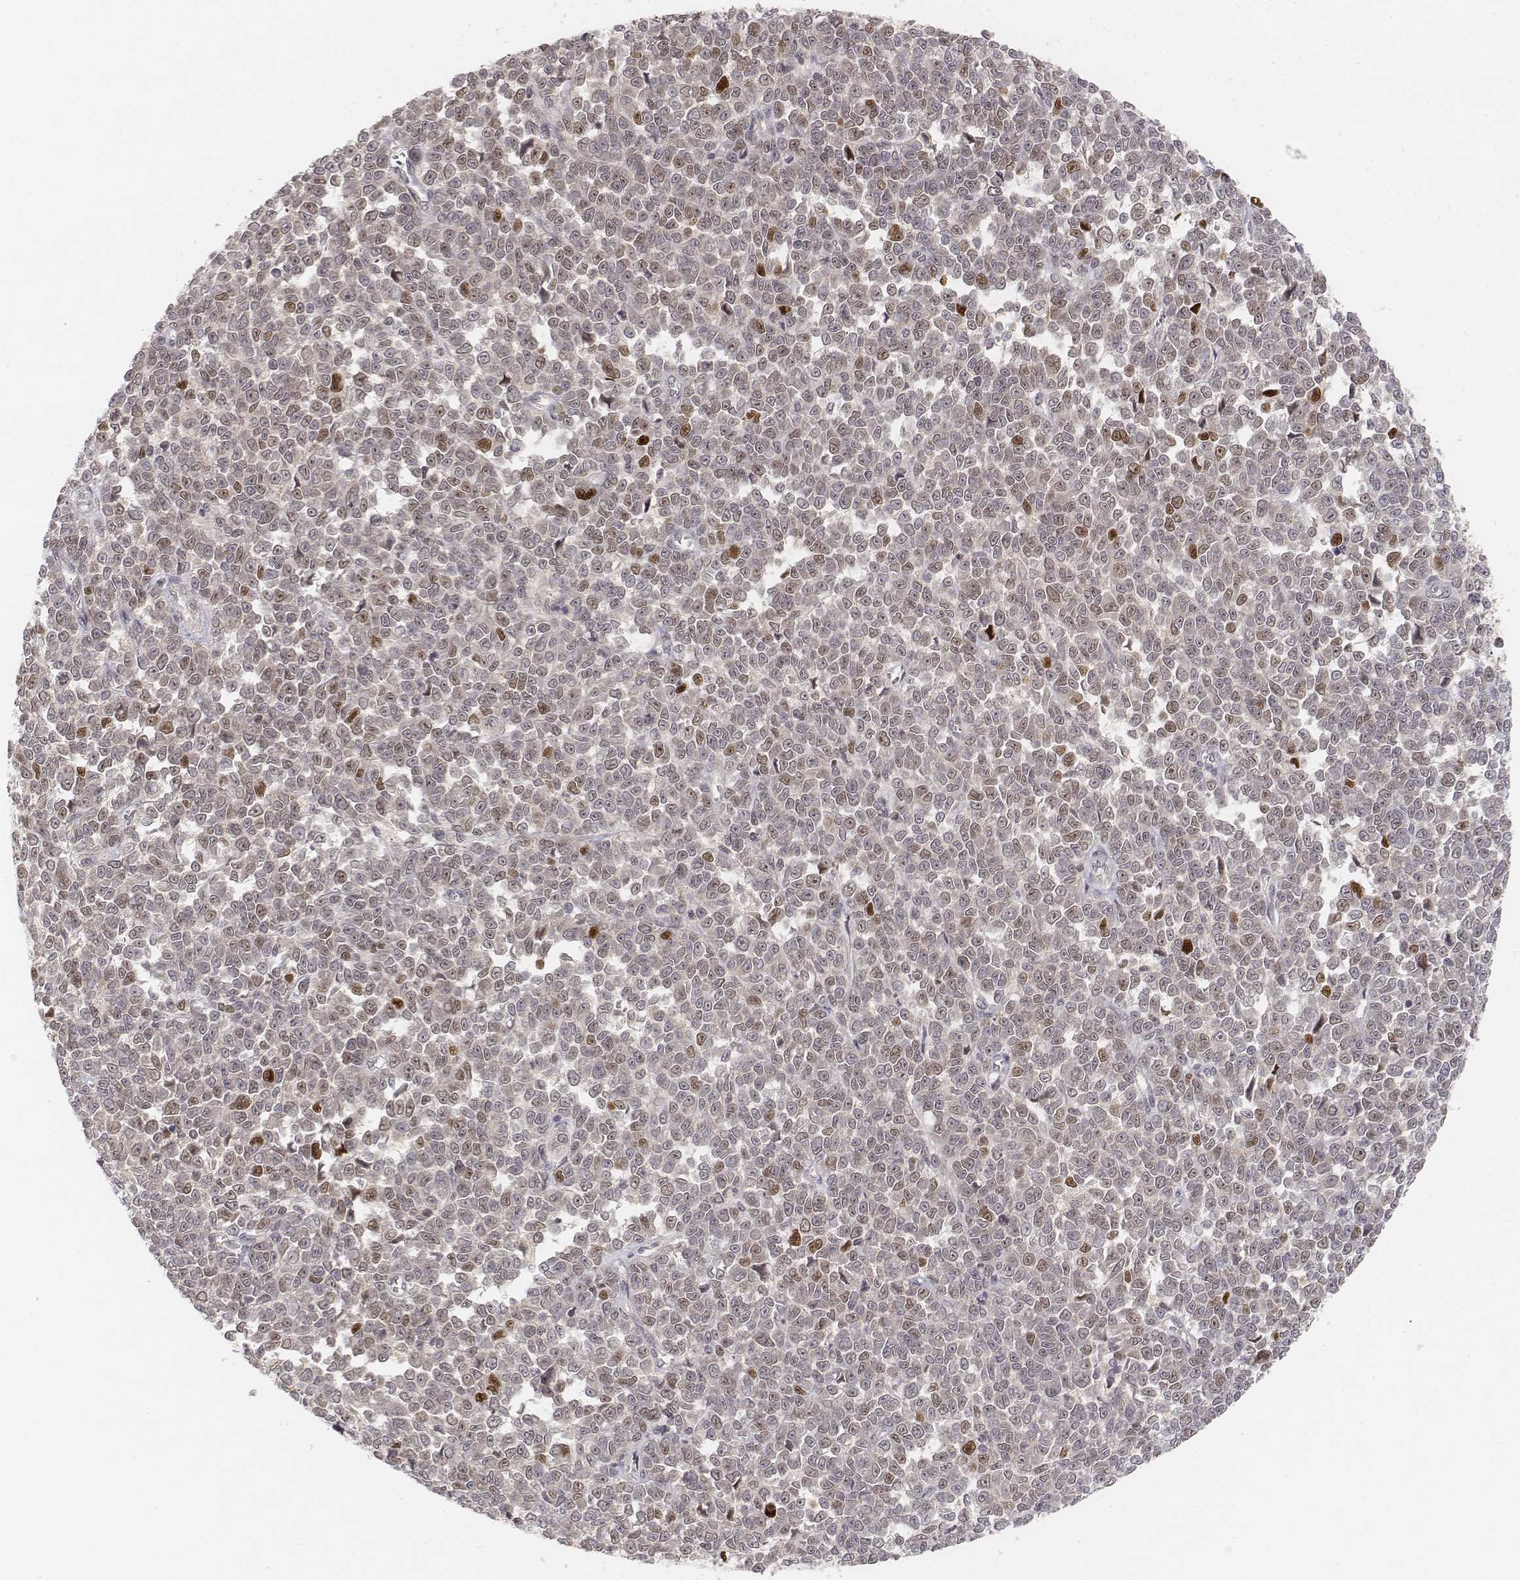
{"staining": {"intensity": "moderate", "quantity": "<25%", "location": "nuclear"}, "tissue": "melanoma", "cell_type": "Tumor cells", "image_type": "cancer", "snomed": [{"axis": "morphology", "description": "Malignant melanoma, NOS"}, {"axis": "topography", "description": "Skin"}], "caption": "Moderate nuclear protein staining is appreciated in about <25% of tumor cells in malignant melanoma. Nuclei are stained in blue.", "gene": "FANCD2", "patient": {"sex": "female", "age": 95}}